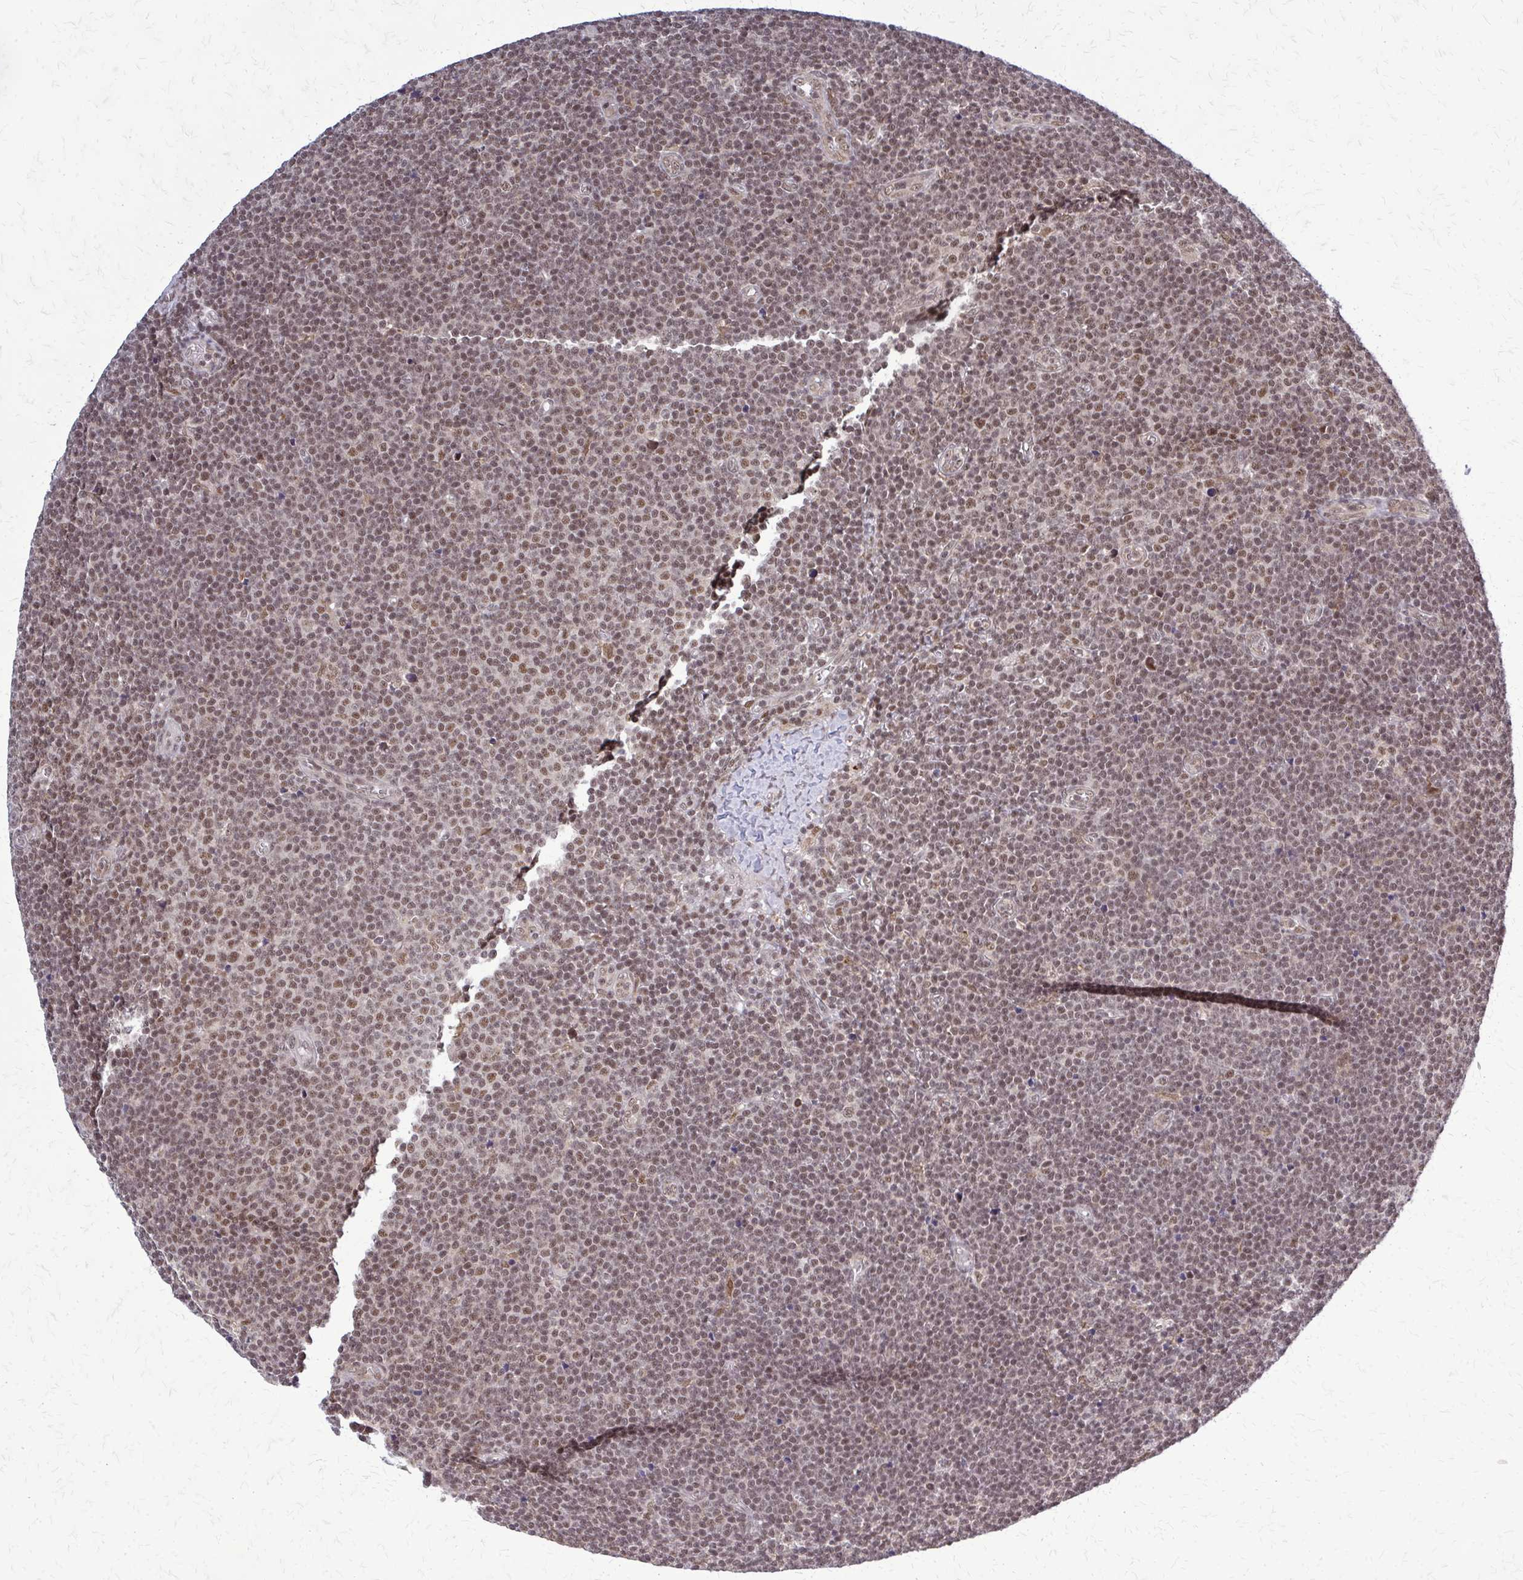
{"staining": {"intensity": "moderate", "quantity": "25%-75%", "location": "nuclear"}, "tissue": "lymphoma", "cell_type": "Tumor cells", "image_type": "cancer", "snomed": [{"axis": "morphology", "description": "Malignant lymphoma, non-Hodgkin's type, Low grade"}, {"axis": "topography", "description": "Lymph node"}], "caption": "Immunohistochemistry (IHC) photomicrograph of neoplastic tissue: human low-grade malignant lymphoma, non-Hodgkin's type stained using immunohistochemistry exhibits medium levels of moderate protein expression localized specifically in the nuclear of tumor cells, appearing as a nuclear brown color.", "gene": "HDAC3", "patient": {"sex": "male", "age": 48}}